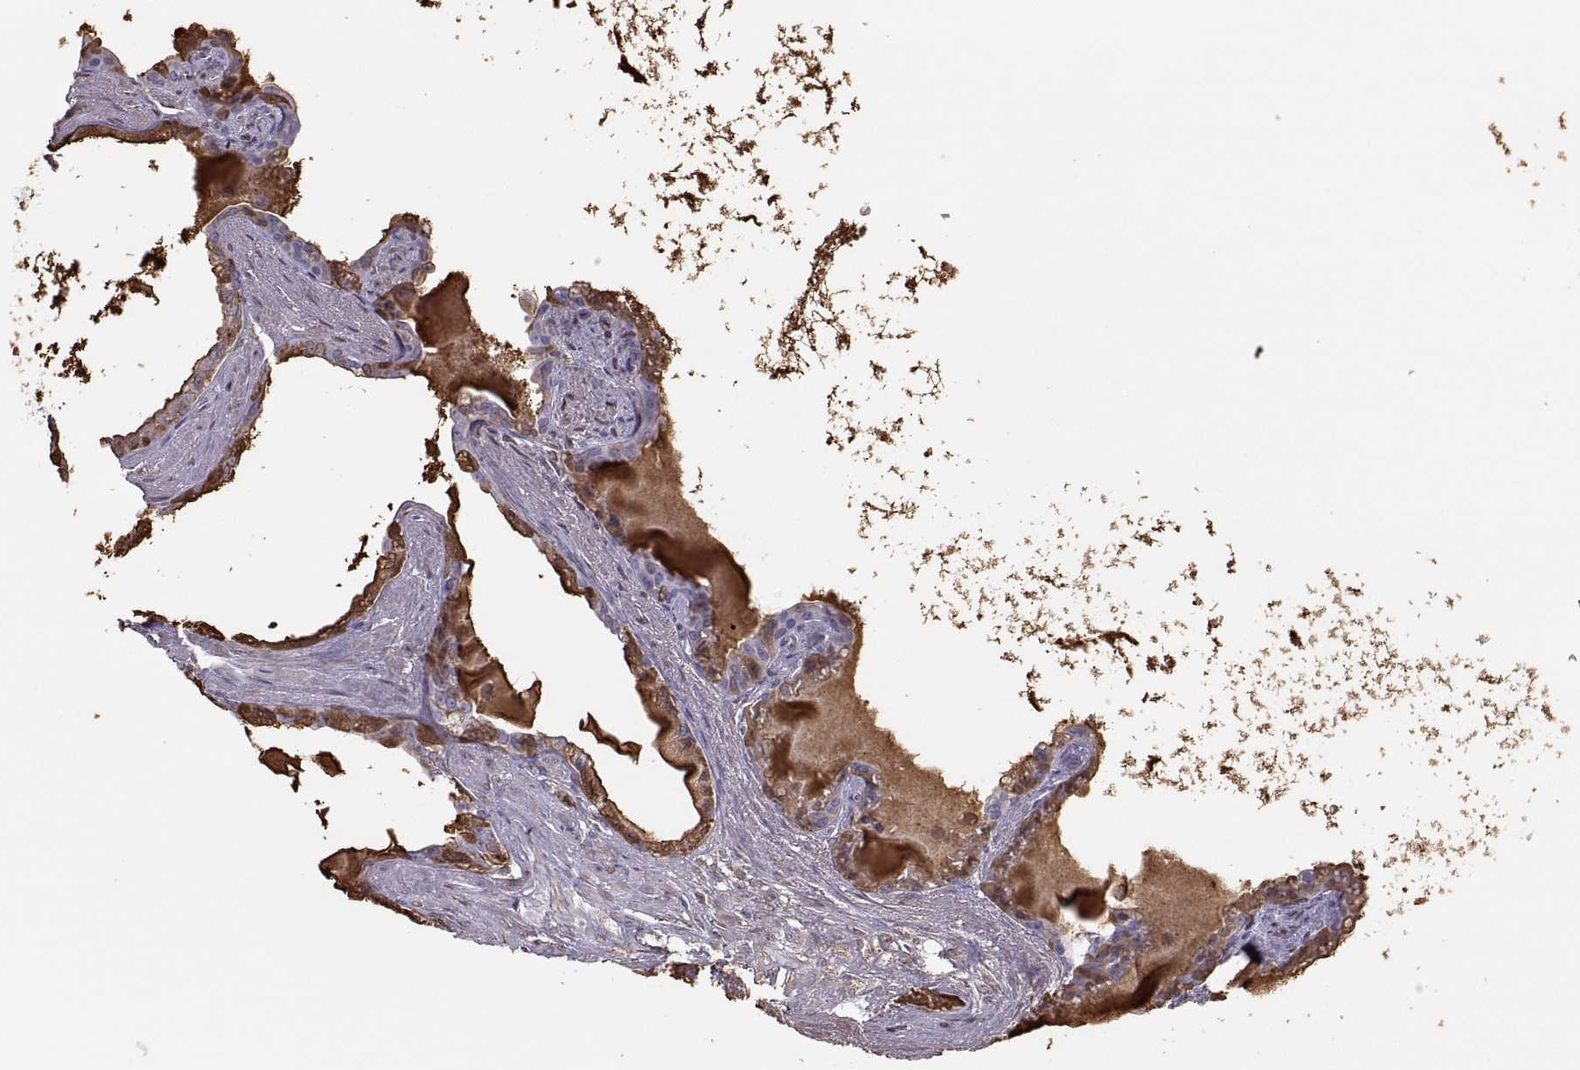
{"staining": {"intensity": "strong", "quantity": "25%-75%", "location": "cytoplasmic/membranous"}, "tissue": "seminal vesicle", "cell_type": "Glandular cells", "image_type": "normal", "snomed": [{"axis": "morphology", "description": "Normal tissue, NOS"}, {"axis": "morphology", "description": "Urothelial carcinoma, NOS"}, {"axis": "topography", "description": "Urinary bladder"}, {"axis": "topography", "description": "Seminal veicle"}], "caption": "Protein expression analysis of normal seminal vesicle demonstrates strong cytoplasmic/membranous positivity in about 25%-75% of glandular cells. The staining was performed using DAB to visualize the protein expression in brown, while the nuclei were stained in blue with hematoxylin (Magnification: 20x).", "gene": "SEMG1", "patient": {"sex": "male", "age": 76}}